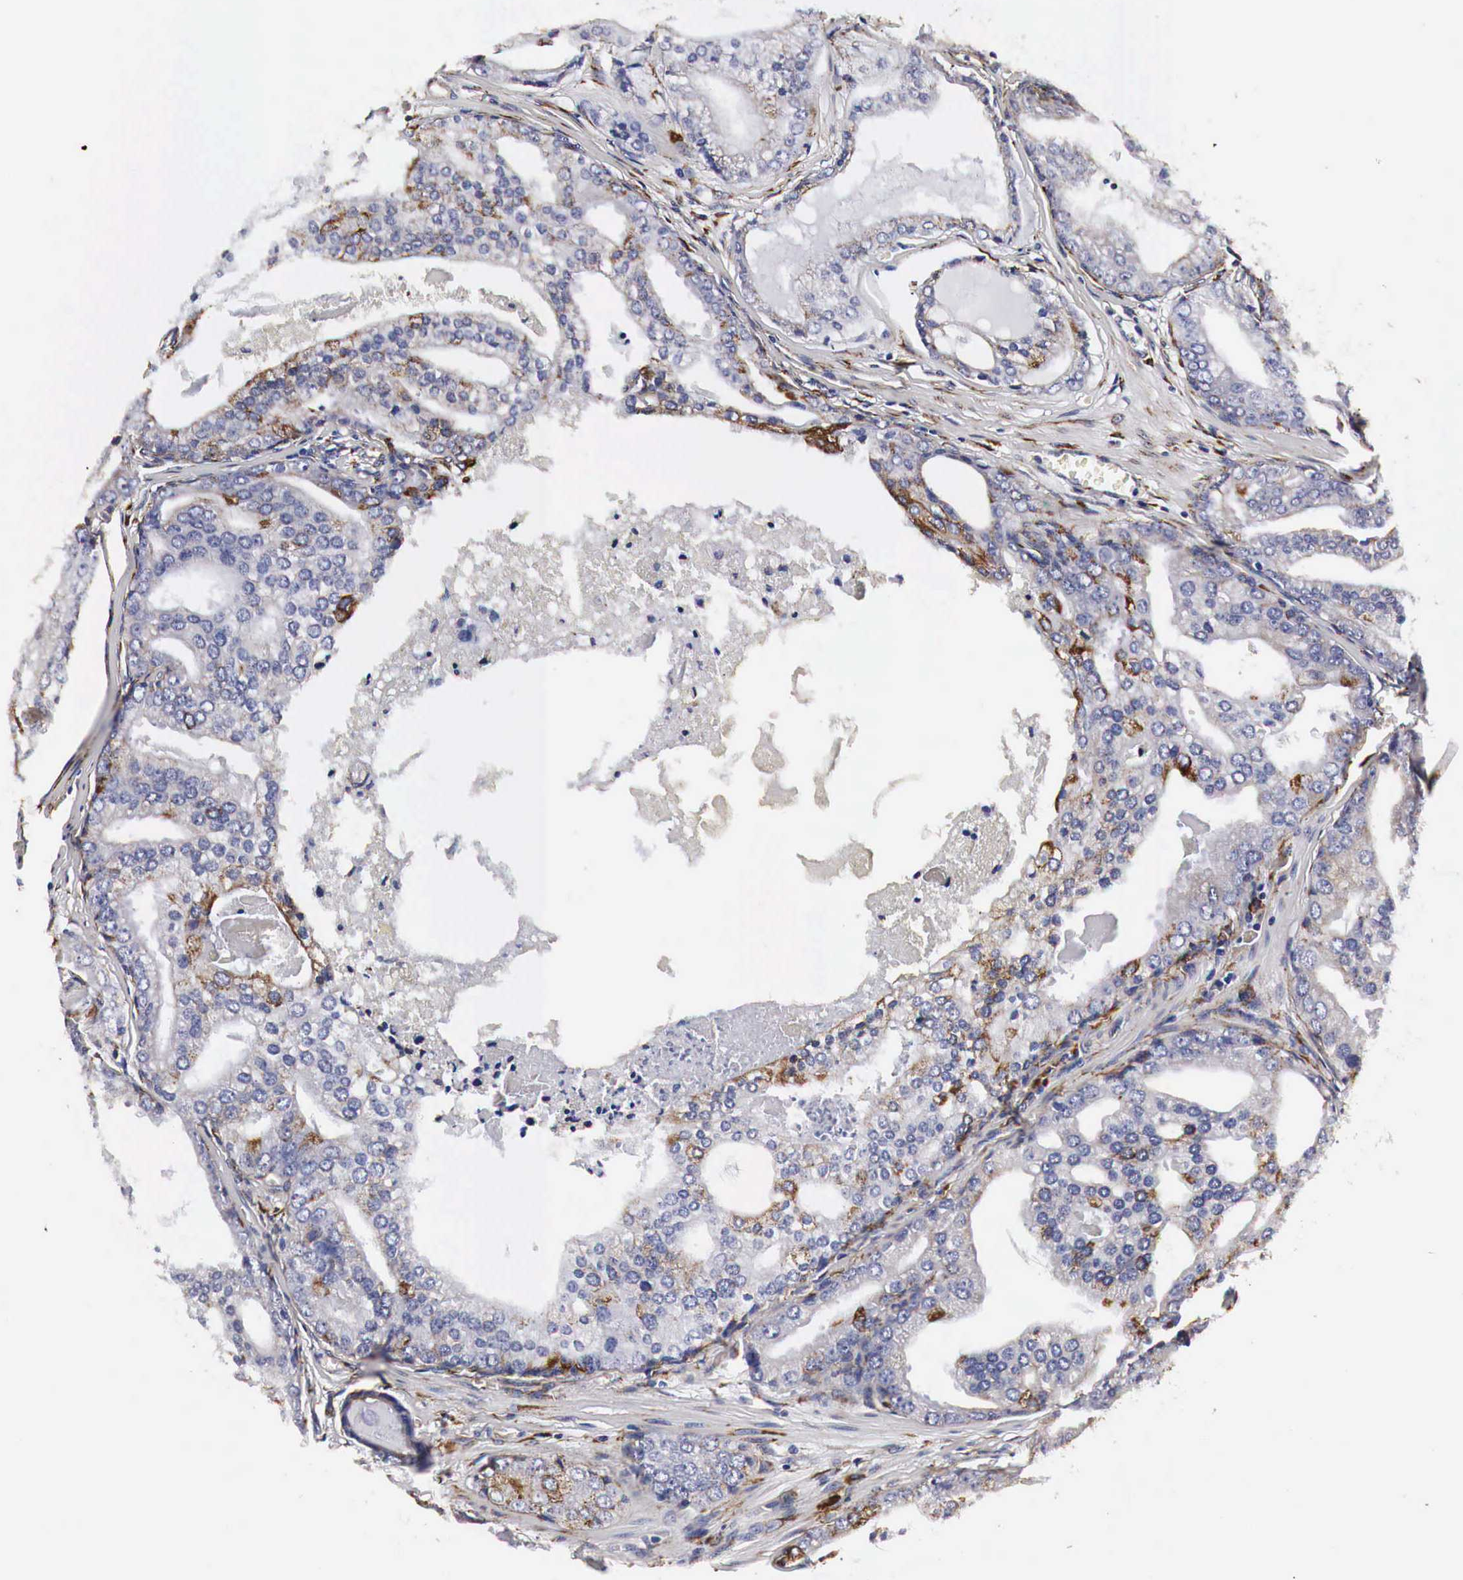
{"staining": {"intensity": "weak", "quantity": "25%-75%", "location": "cytoplasmic/membranous"}, "tissue": "prostate cancer", "cell_type": "Tumor cells", "image_type": "cancer", "snomed": [{"axis": "morphology", "description": "Adenocarcinoma, High grade"}, {"axis": "topography", "description": "Prostate"}], "caption": "Protein expression analysis of human adenocarcinoma (high-grade) (prostate) reveals weak cytoplasmic/membranous positivity in about 25%-75% of tumor cells. Nuclei are stained in blue.", "gene": "CKAP4", "patient": {"sex": "male", "age": 56}}